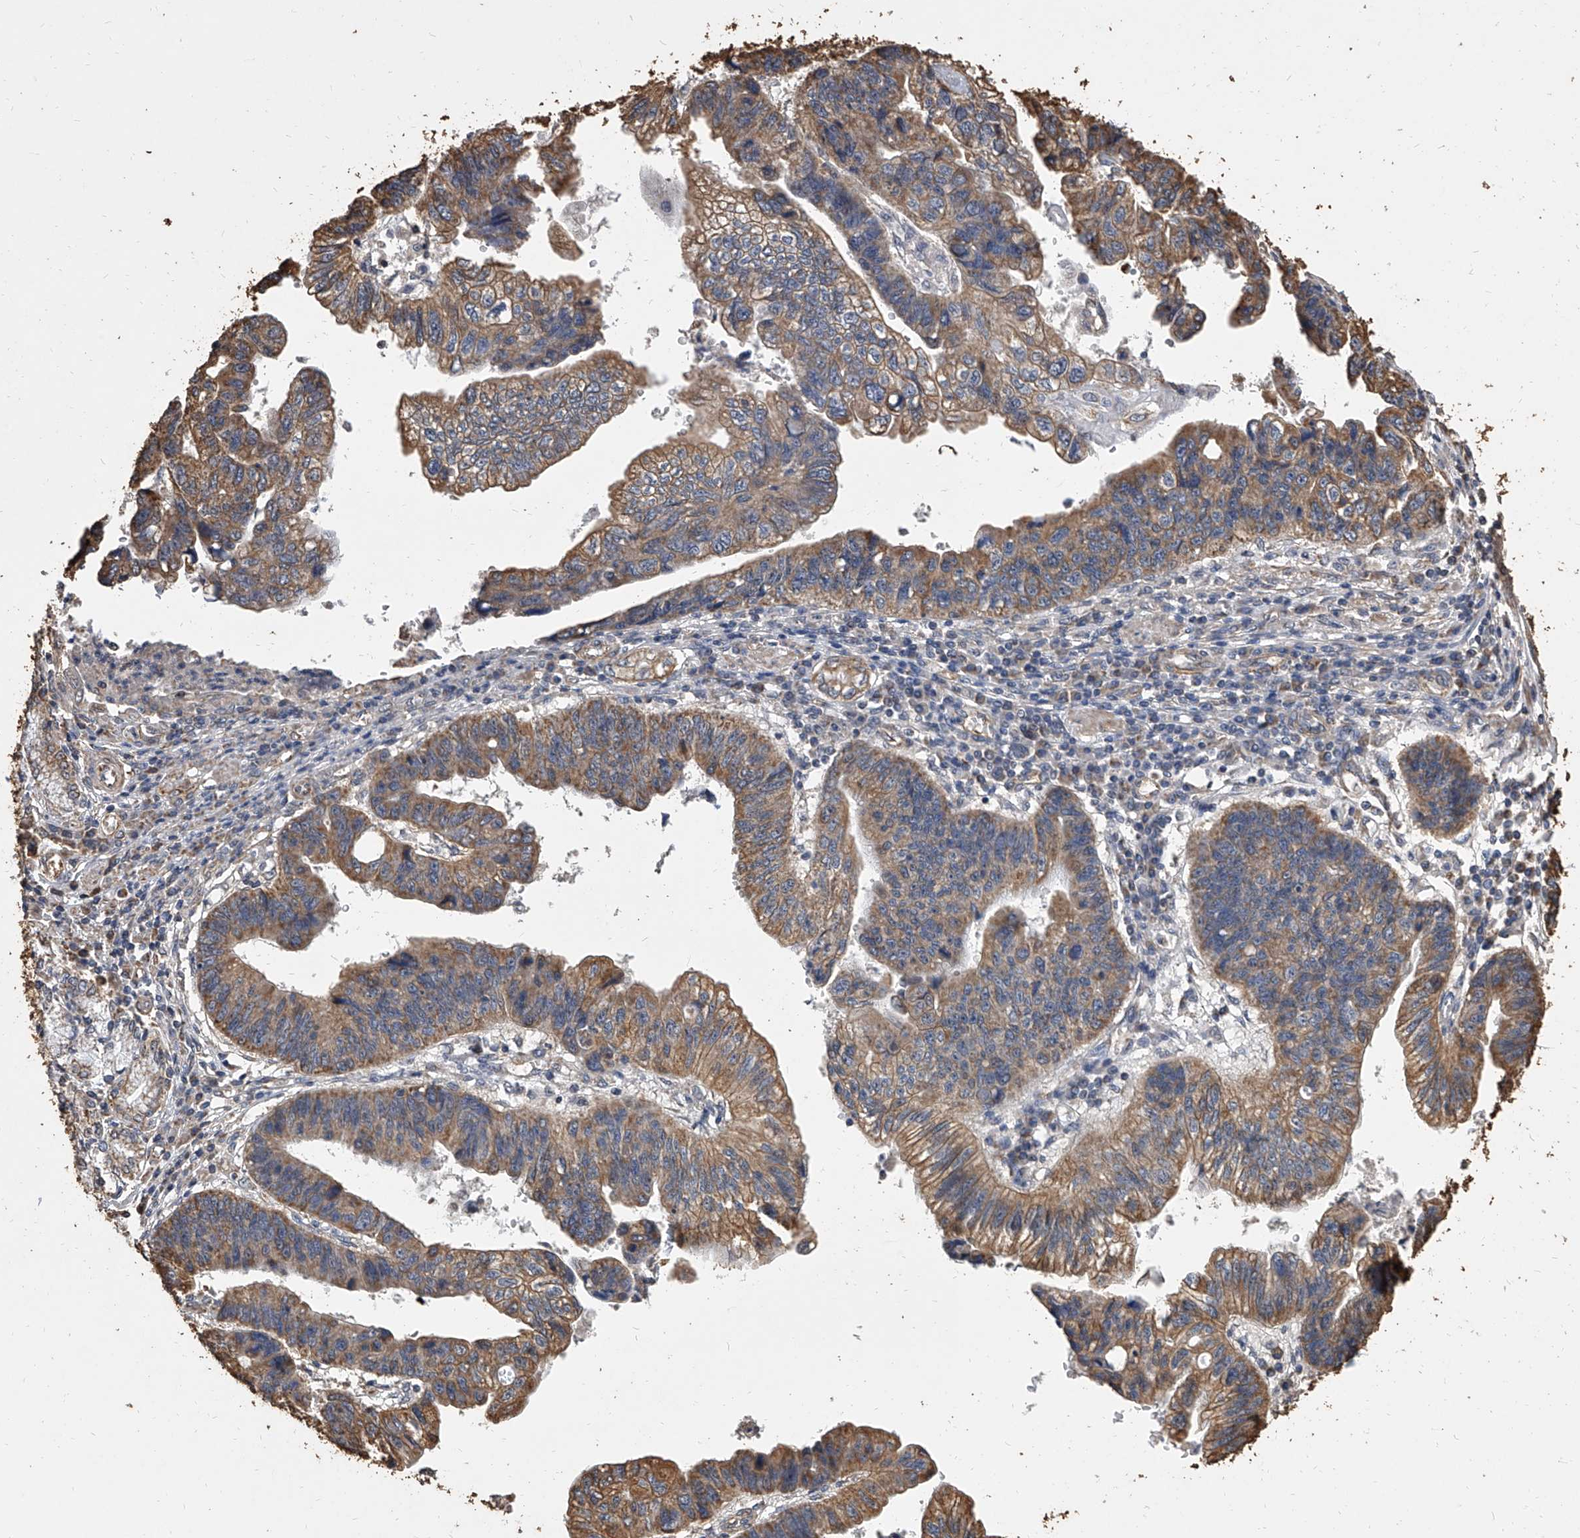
{"staining": {"intensity": "moderate", "quantity": ">75%", "location": "cytoplasmic/membranous"}, "tissue": "stomach cancer", "cell_type": "Tumor cells", "image_type": "cancer", "snomed": [{"axis": "morphology", "description": "Adenocarcinoma, NOS"}, {"axis": "topography", "description": "Stomach"}], "caption": "DAB immunohistochemical staining of adenocarcinoma (stomach) exhibits moderate cytoplasmic/membranous protein positivity in about >75% of tumor cells.", "gene": "MRPL28", "patient": {"sex": "male", "age": 59}}